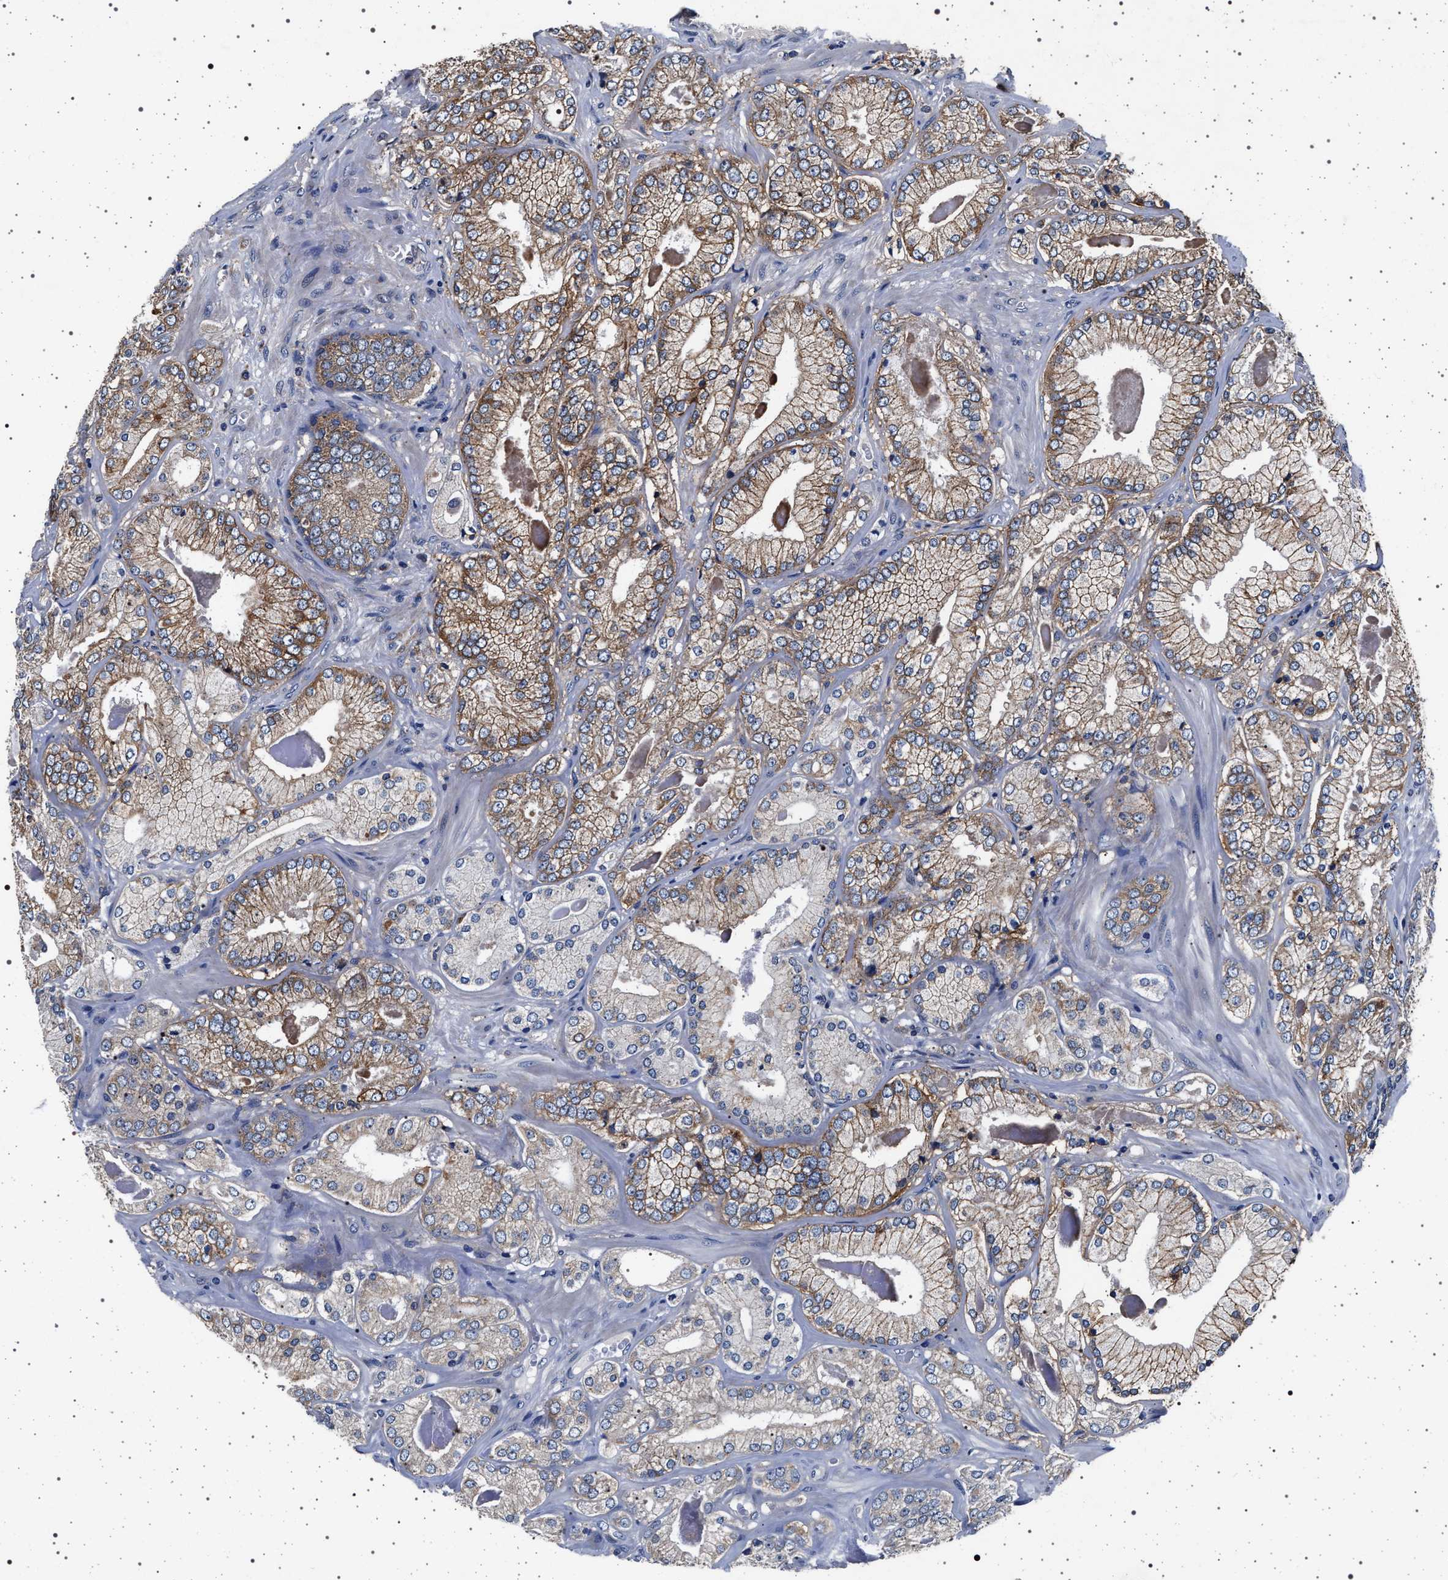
{"staining": {"intensity": "moderate", "quantity": ">75%", "location": "cytoplasmic/membranous"}, "tissue": "prostate cancer", "cell_type": "Tumor cells", "image_type": "cancer", "snomed": [{"axis": "morphology", "description": "Adenocarcinoma, Low grade"}, {"axis": "topography", "description": "Prostate"}], "caption": "The immunohistochemical stain labels moderate cytoplasmic/membranous positivity in tumor cells of prostate cancer (low-grade adenocarcinoma) tissue.", "gene": "MAP3K2", "patient": {"sex": "male", "age": 65}}